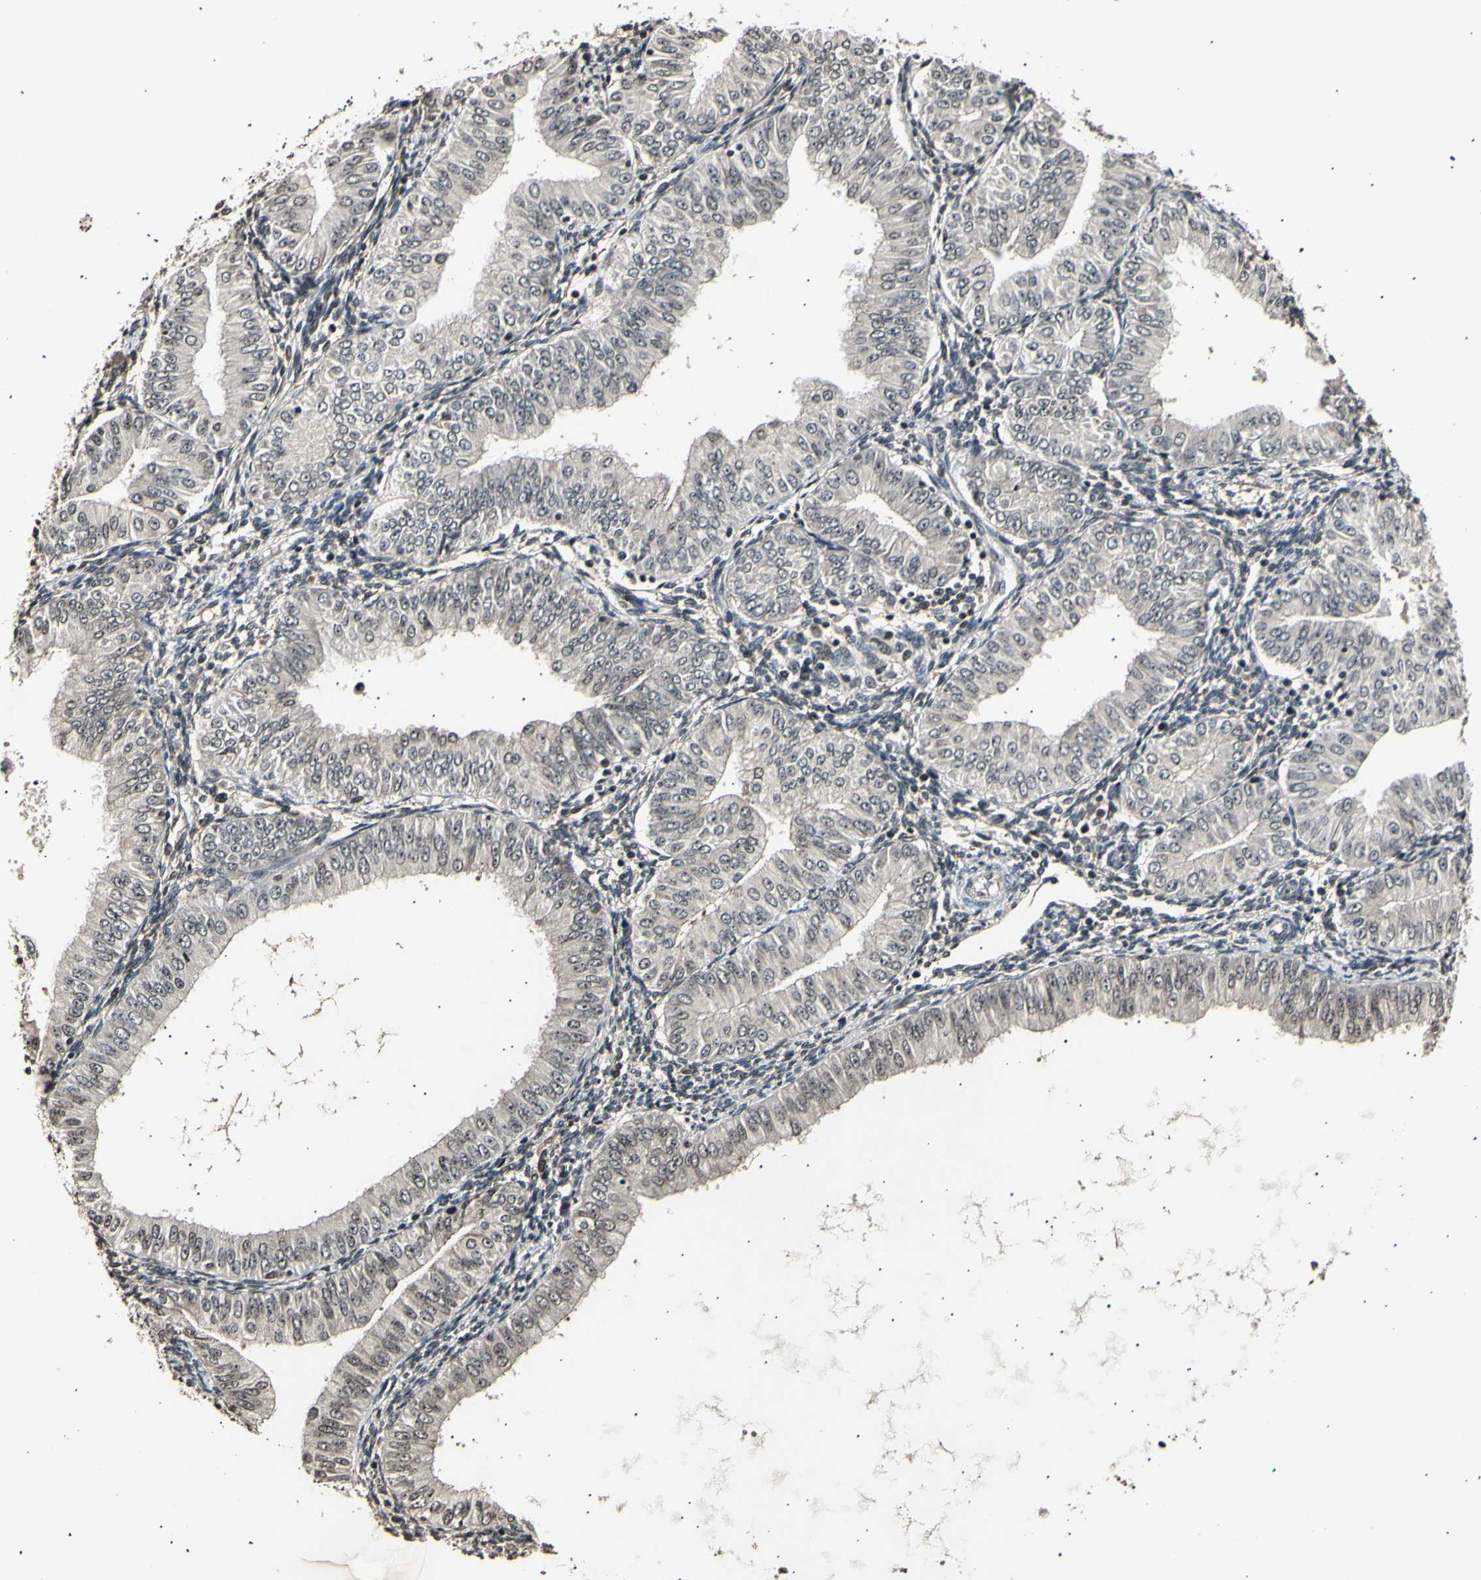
{"staining": {"intensity": "negative", "quantity": "none", "location": "none"}, "tissue": "endometrial cancer", "cell_type": "Tumor cells", "image_type": "cancer", "snomed": [{"axis": "morphology", "description": "Normal tissue, NOS"}, {"axis": "morphology", "description": "Adenocarcinoma, NOS"}, {"axis": "topography", "description": "Endometrium"}], "caption": "Protein analysis of adenocarcinoma (endometrial) exhibits no significant positivity in tumor cells.", "gene": "ANAPC7", "patient": {"sex": "female", "age": 53}}